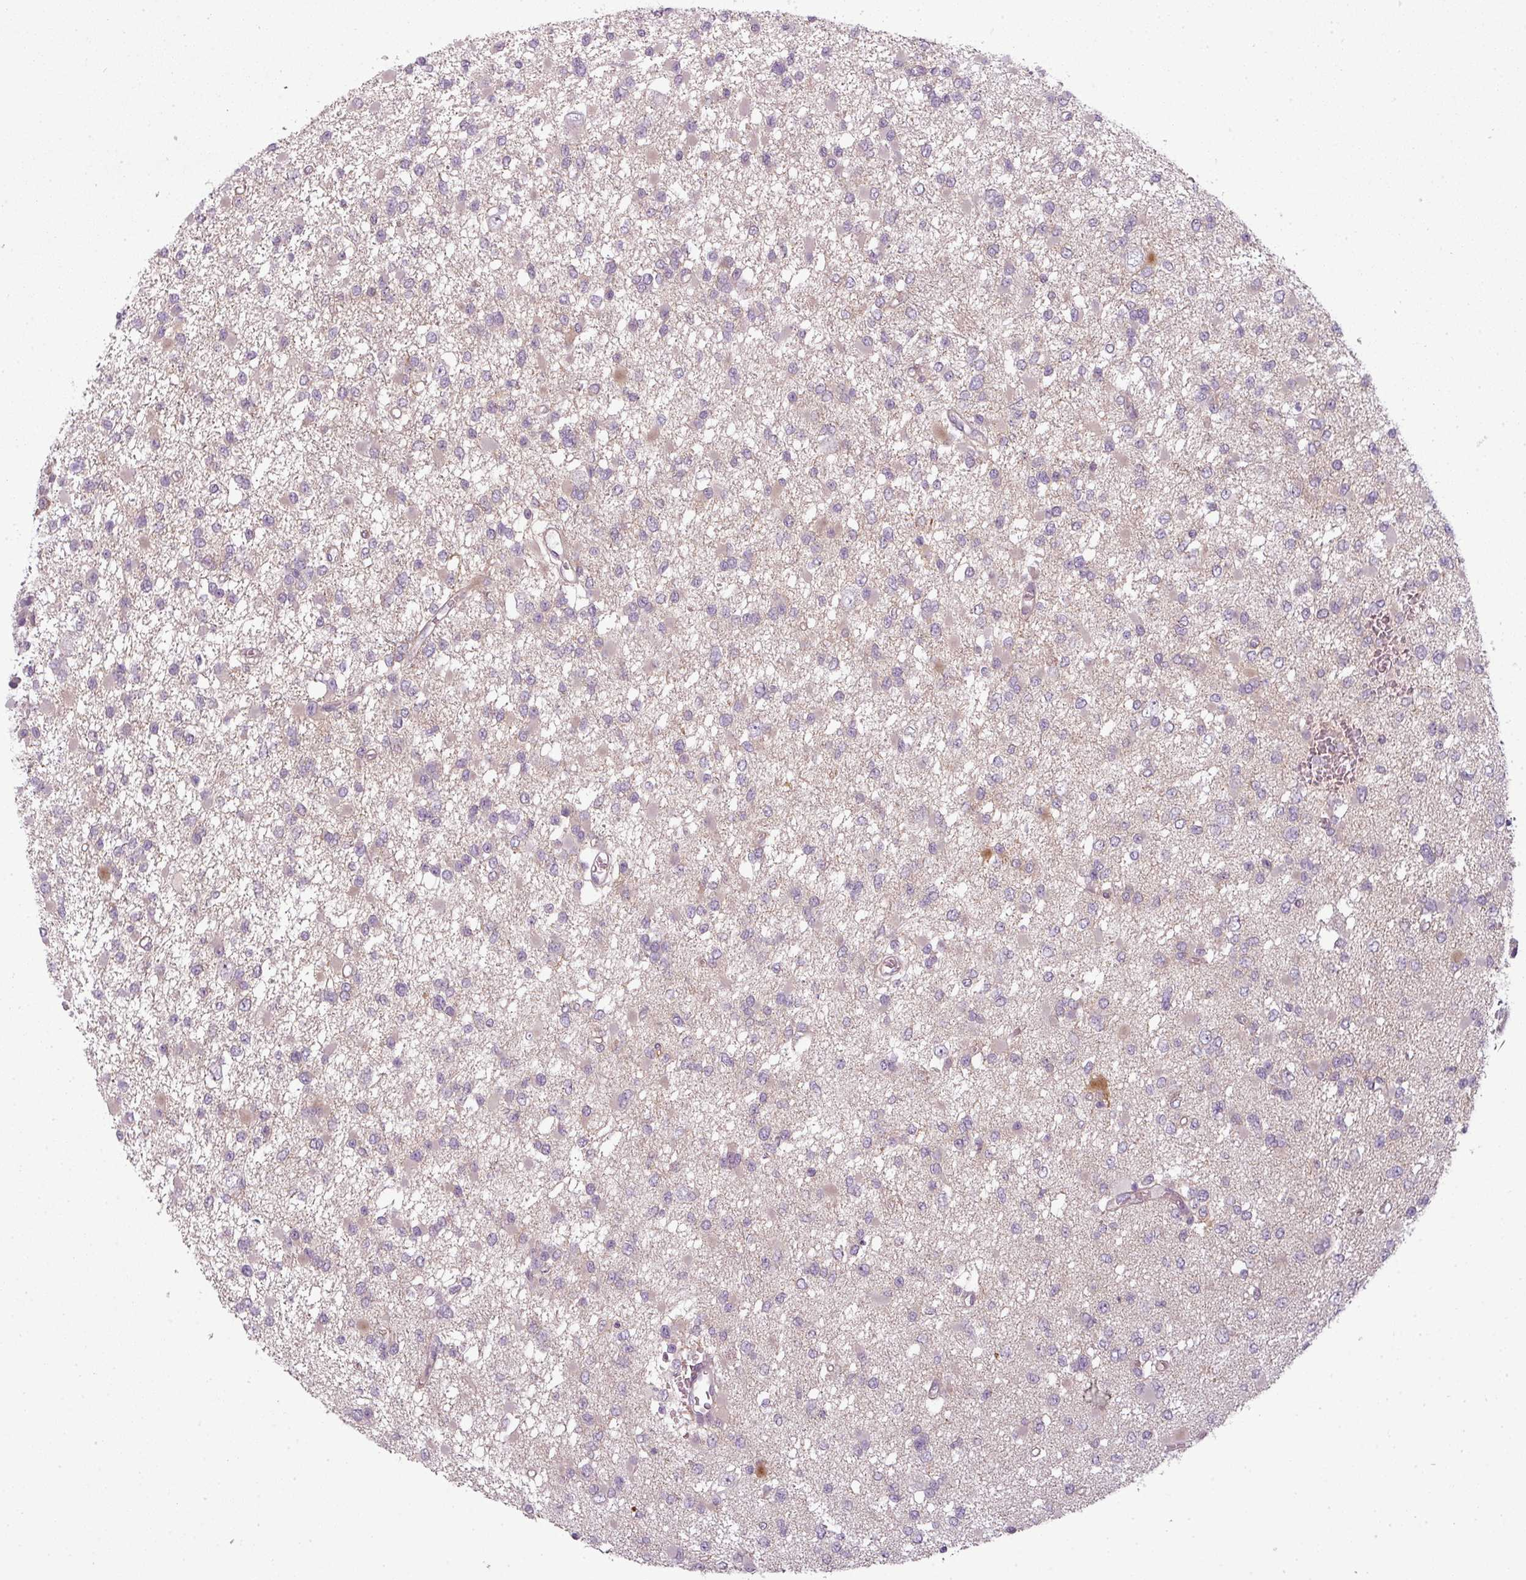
{"staining": {"intensity": "negative", "quantity": "none", "location": "none"}, "tissue": "glioma", "cell_type": "Tumor cells", "image_type": "cancer", "snomed": [{"axis": "morphology", "description": "Glioma, malignant, Low grade"}, {"axis": "topography", "description": "Brain"}], "caption": "High magnification brightfield microscopy of low-grade glioma (malignant) stained with DAB (3,3'-diaminobenzidine) (brown) and counterstained with hematoxylin (blue): tumor cells show no significant positivity.", "gene": "SLC16A9", "patient": {"sex": "female", "age": 22}}